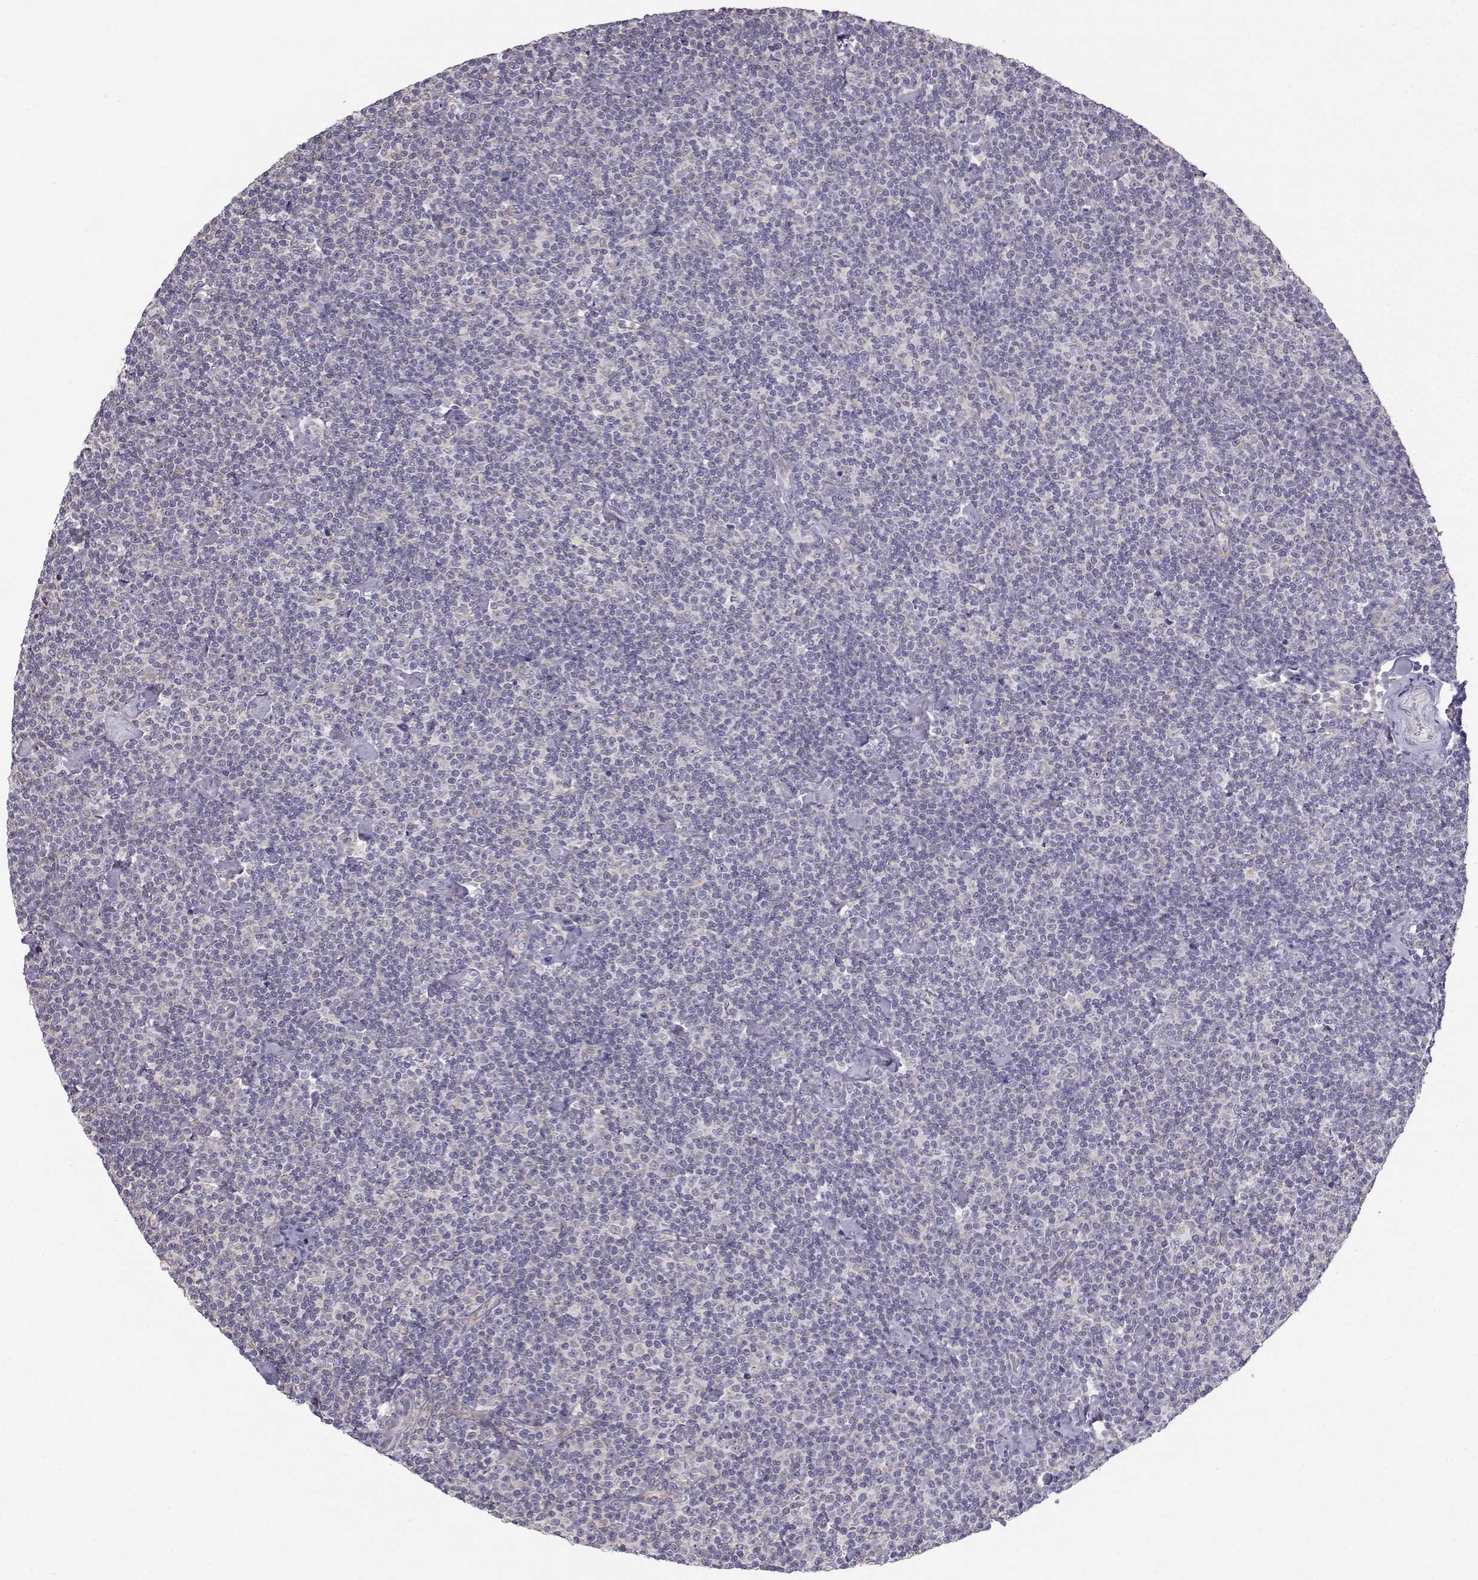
{"staining": {"intensity": "negative", "quantity": "none", "location": "none"}, "tissue": "lymphoma", "cell_type": "Tumor cells", "image_type": "cancer", "snomed": [{"axis": "morphology", "description": "Malignant lymphoma, non-Hodgkin's type, Low grade"}, {"axis": "topography", "description": "Lymph node"}], "caption": "Immunohistochemistry (IHC) photomicrograph of neoplastic tissue: human lymphoma stained with DAB displays no significant protein expression in tumor cells.", "gene": "BEND6", "patient": {"sex": "male", "age": 81}}